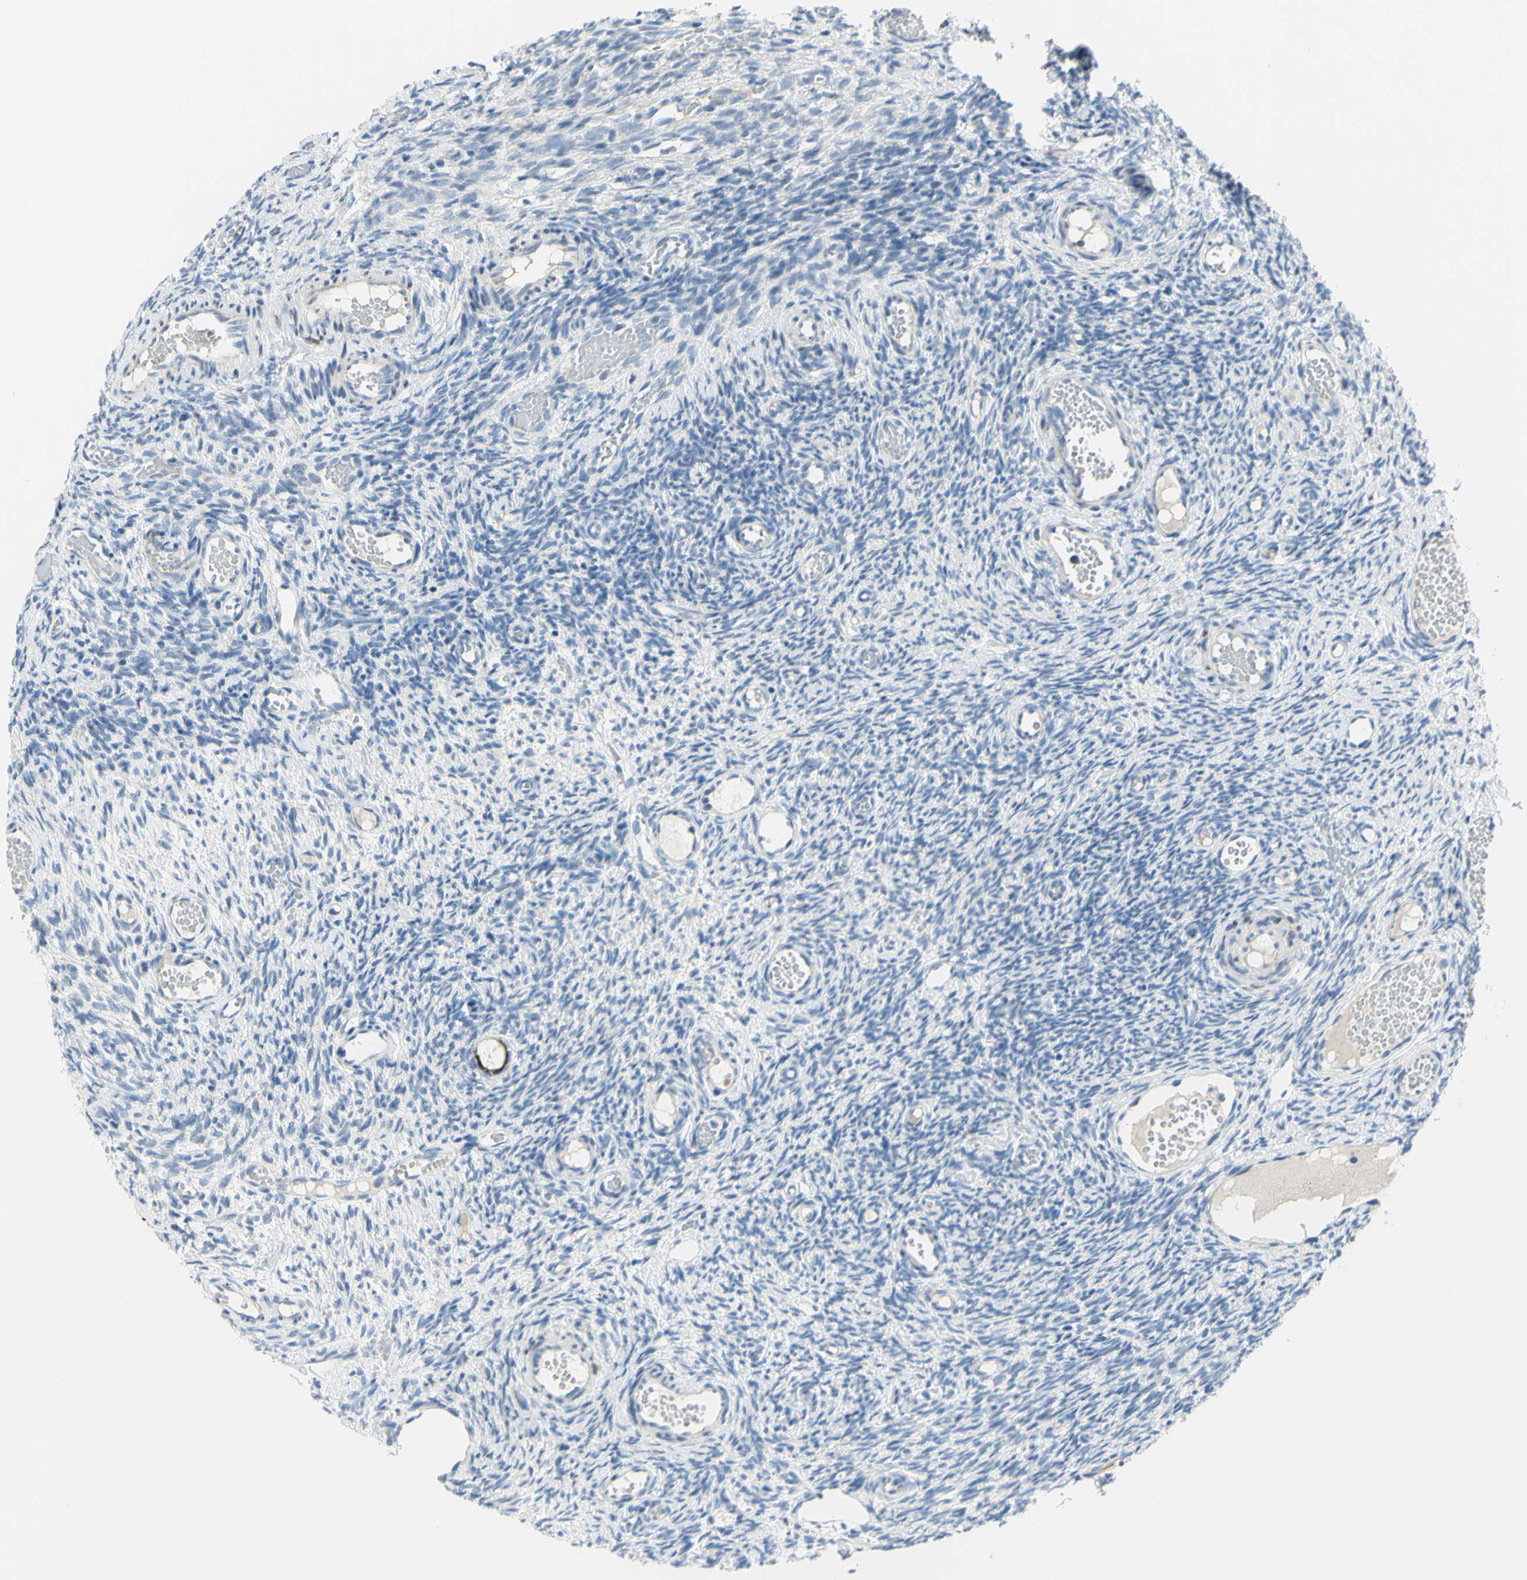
{"staining": {"intensity": "weak", "quantity": "<25%", "location": "cytoplasmic/membranous"}, "tissue": "ovary", "cell_type": "Ovarian stroma cells", "image_type": "normal", "snomed": [{"axis": "morphology", "description": "Normal tissue, NOS"}, {"axis": "topography", "description": "Ovary"}], "caption": "High magnification brightfield microscopy of benign ovary stained with DAB (3,3'-diaminobenzidine) (brown) and counterstained with hematoxylin (blue): ovarian stroma cells show no significant expression. (DAB immunohistochemistry with hematoxylin counter stain).", "gene": "MUC1", "patient": {"sex": "female", "age": 35}}